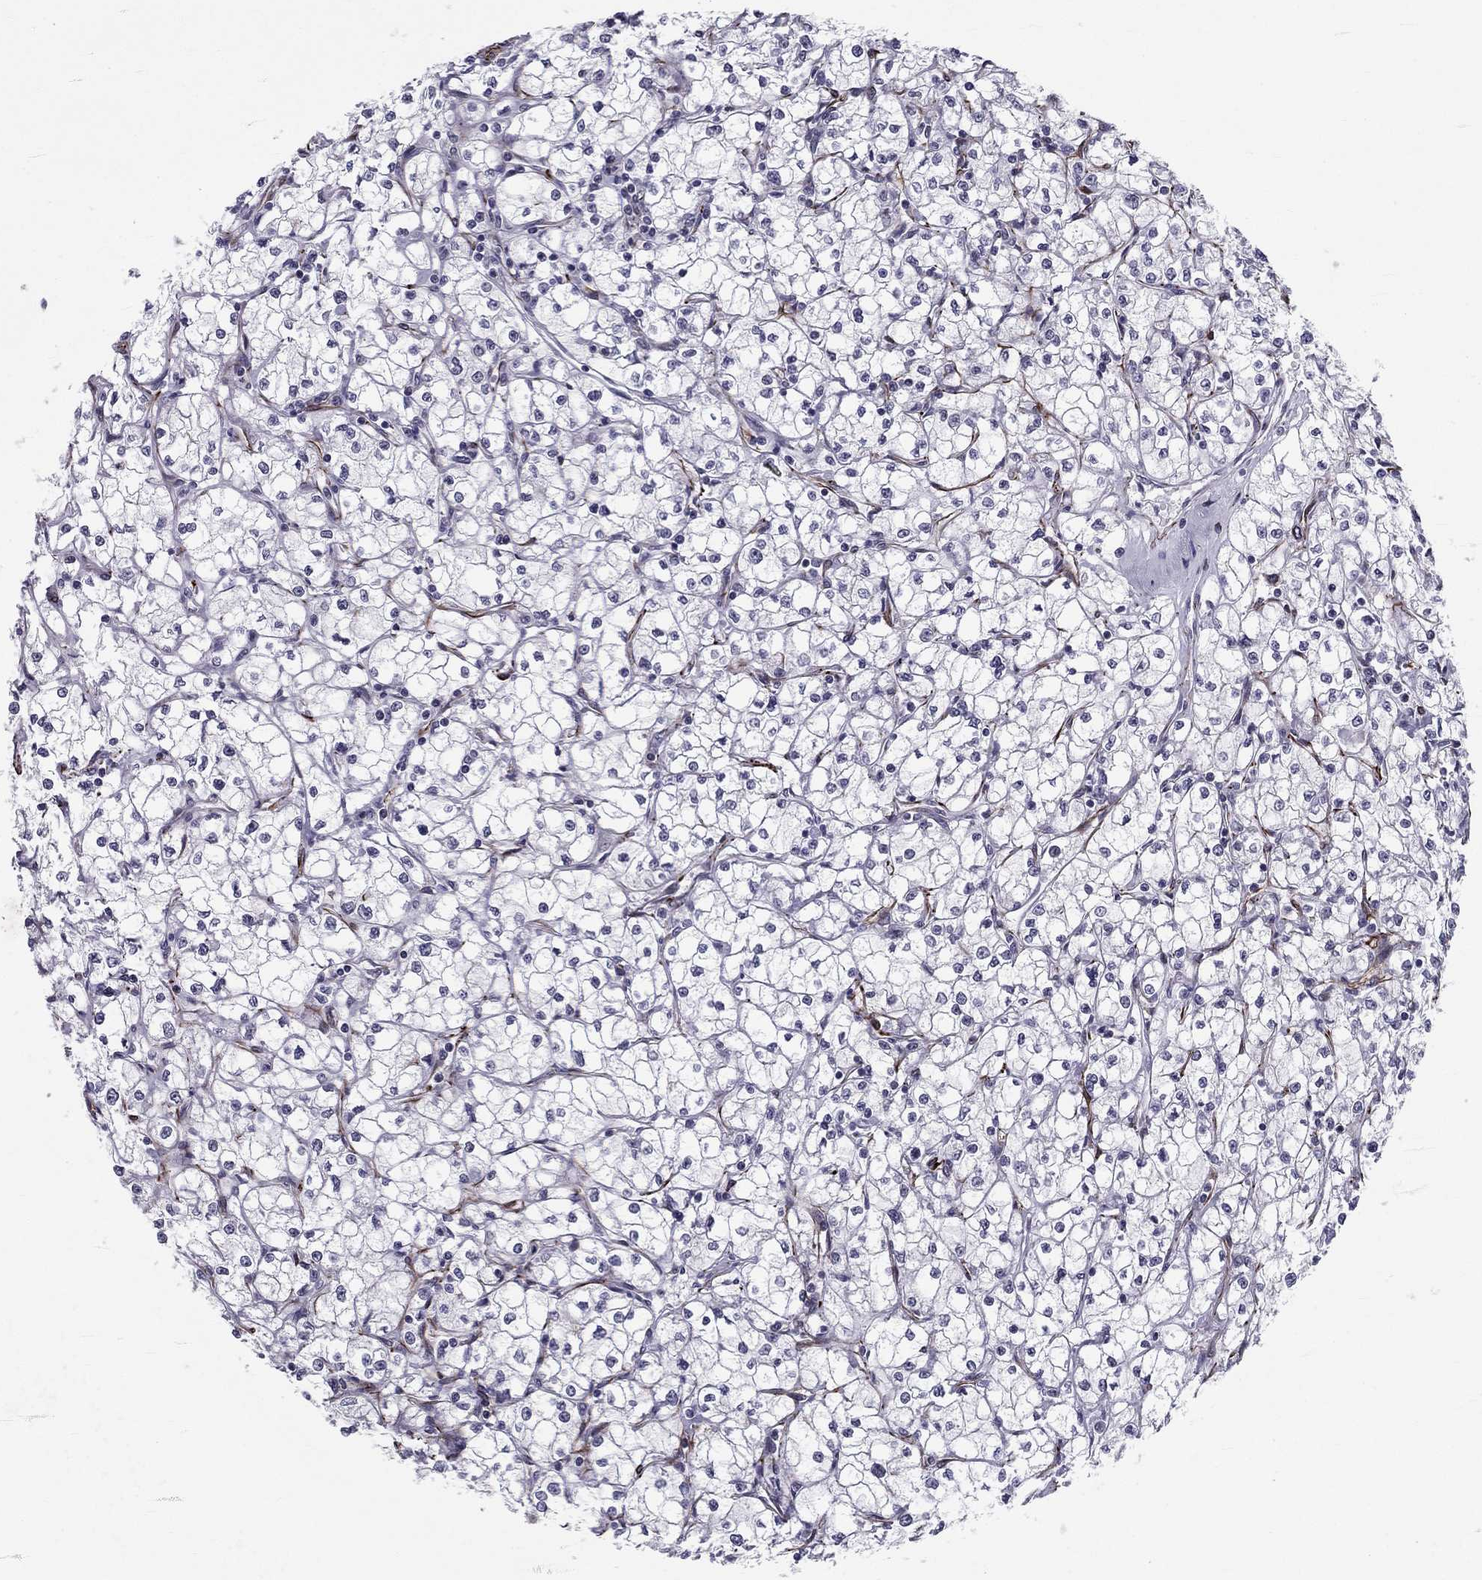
{"staining": {"intensity": "negative", "quantity": "none", "location": "none"}, "tissue": "renal cancer", "cell_type": "Tumor cells", "image_type": "cancer", "snomed": [{"axis": "morphology", "description": "Adenocarcinoma, NOS"}, {"axis": "topography", "description": "Kidney"}], "caption": "The micrograph exhibits no significant expression in tumor cells of adenocarcinoma (renal).", "gene": "ANKS4B", "patient": {"sex": "male", "age": 67}}